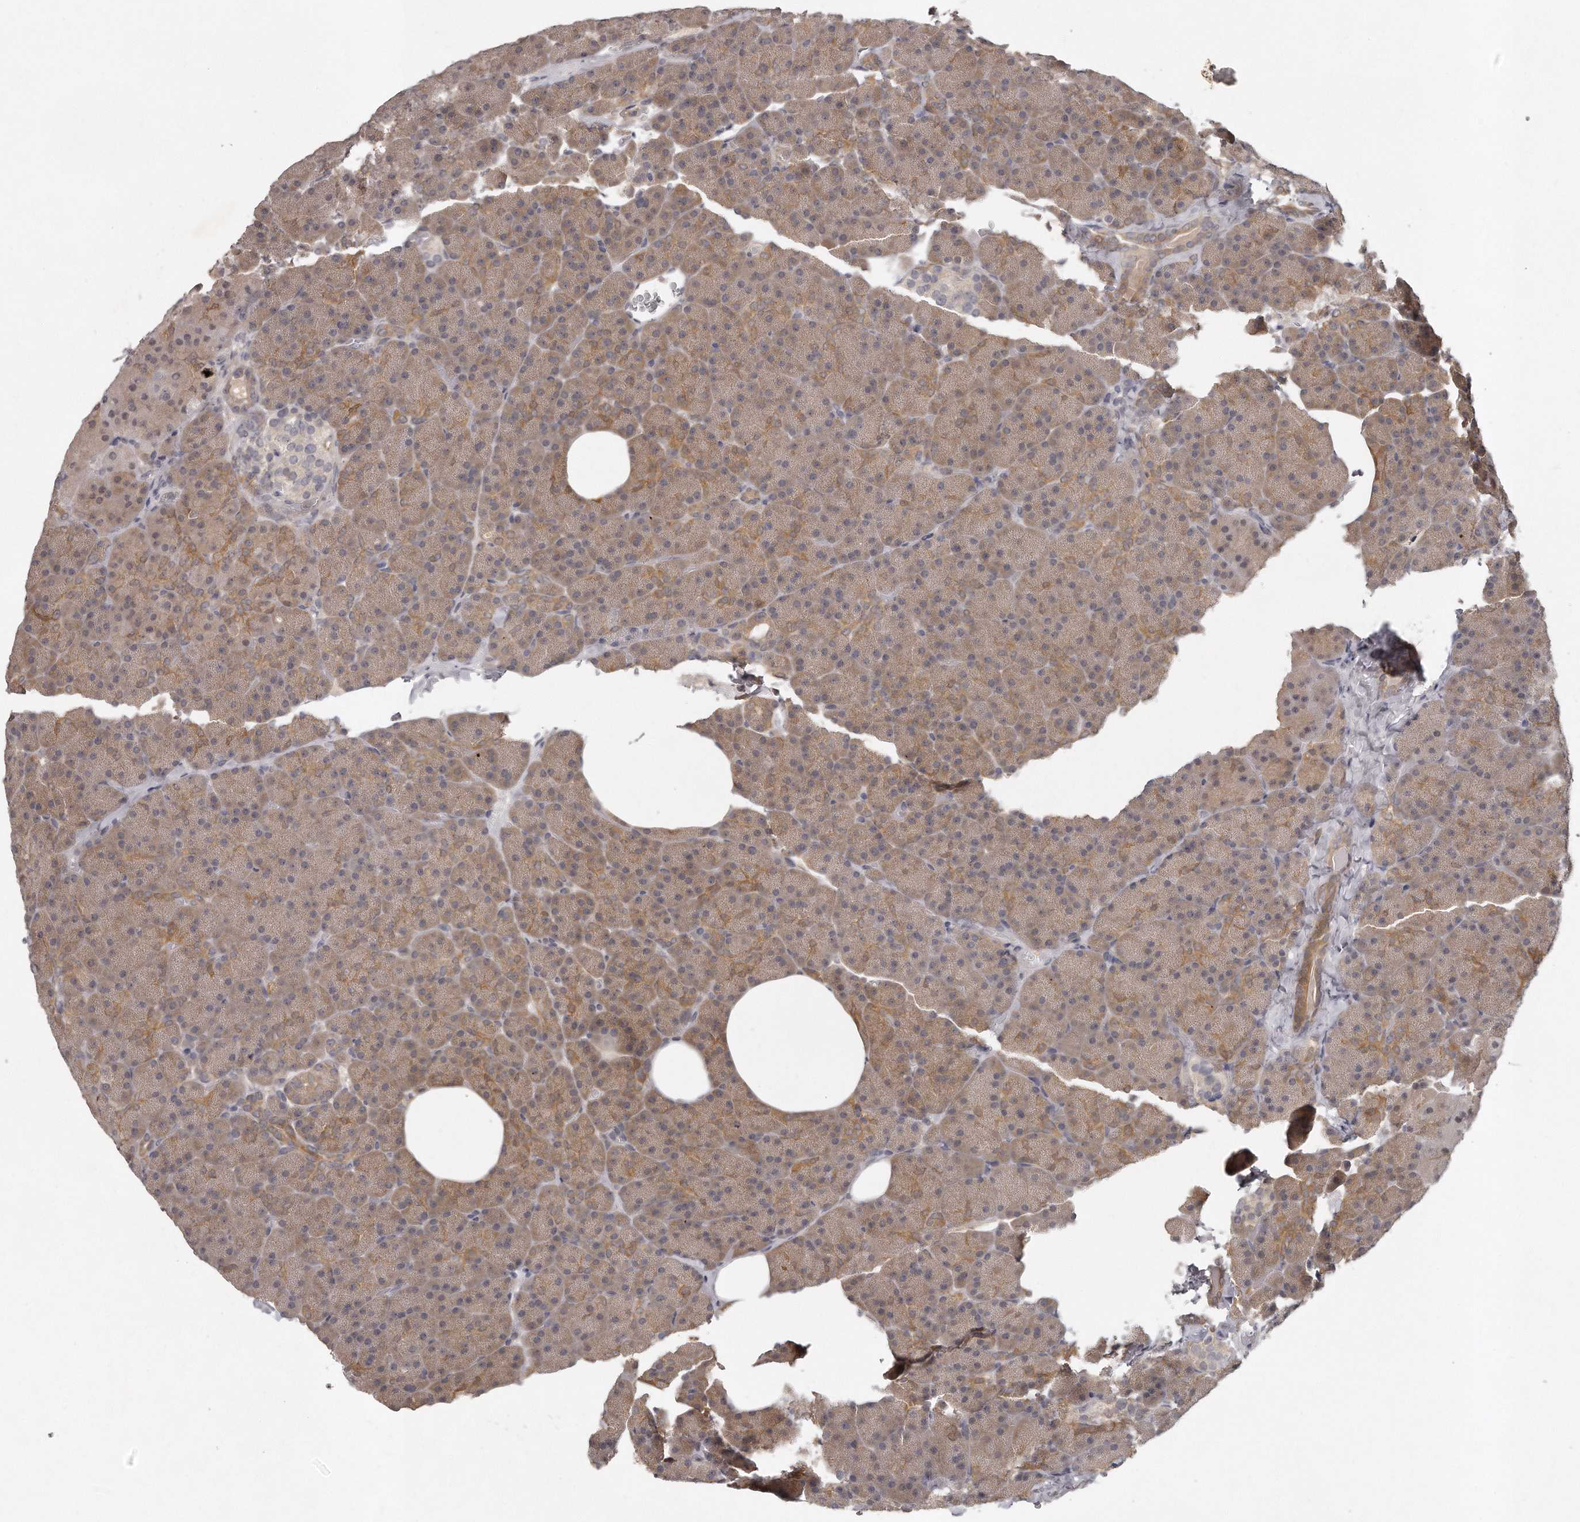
{"staining": {"intensity": "moderate", "quantity": "<25%", "location": "cytoplasmic/membranous"}, "tissue": "pancreas", "cell_type": "Exocrine glandular cells", "image_type": "normal", "snomed": [{"axis": "morphology", "description": "Normal tissue, NOS"}, {"axis": "morphology", "description": "Carcinoid, malignant, NOS"}, {"axis": "topography", "description": "Pancreas"}], "caption": "Immunohistochemical staining of unremarkable human pancreas displays <25% levels of moderate cytoplasmic/membranous protein positivity in about <25% of exocrine glandular cells.", "gene": "GGCT", "patient": {"sex": "female", "age": 35}}